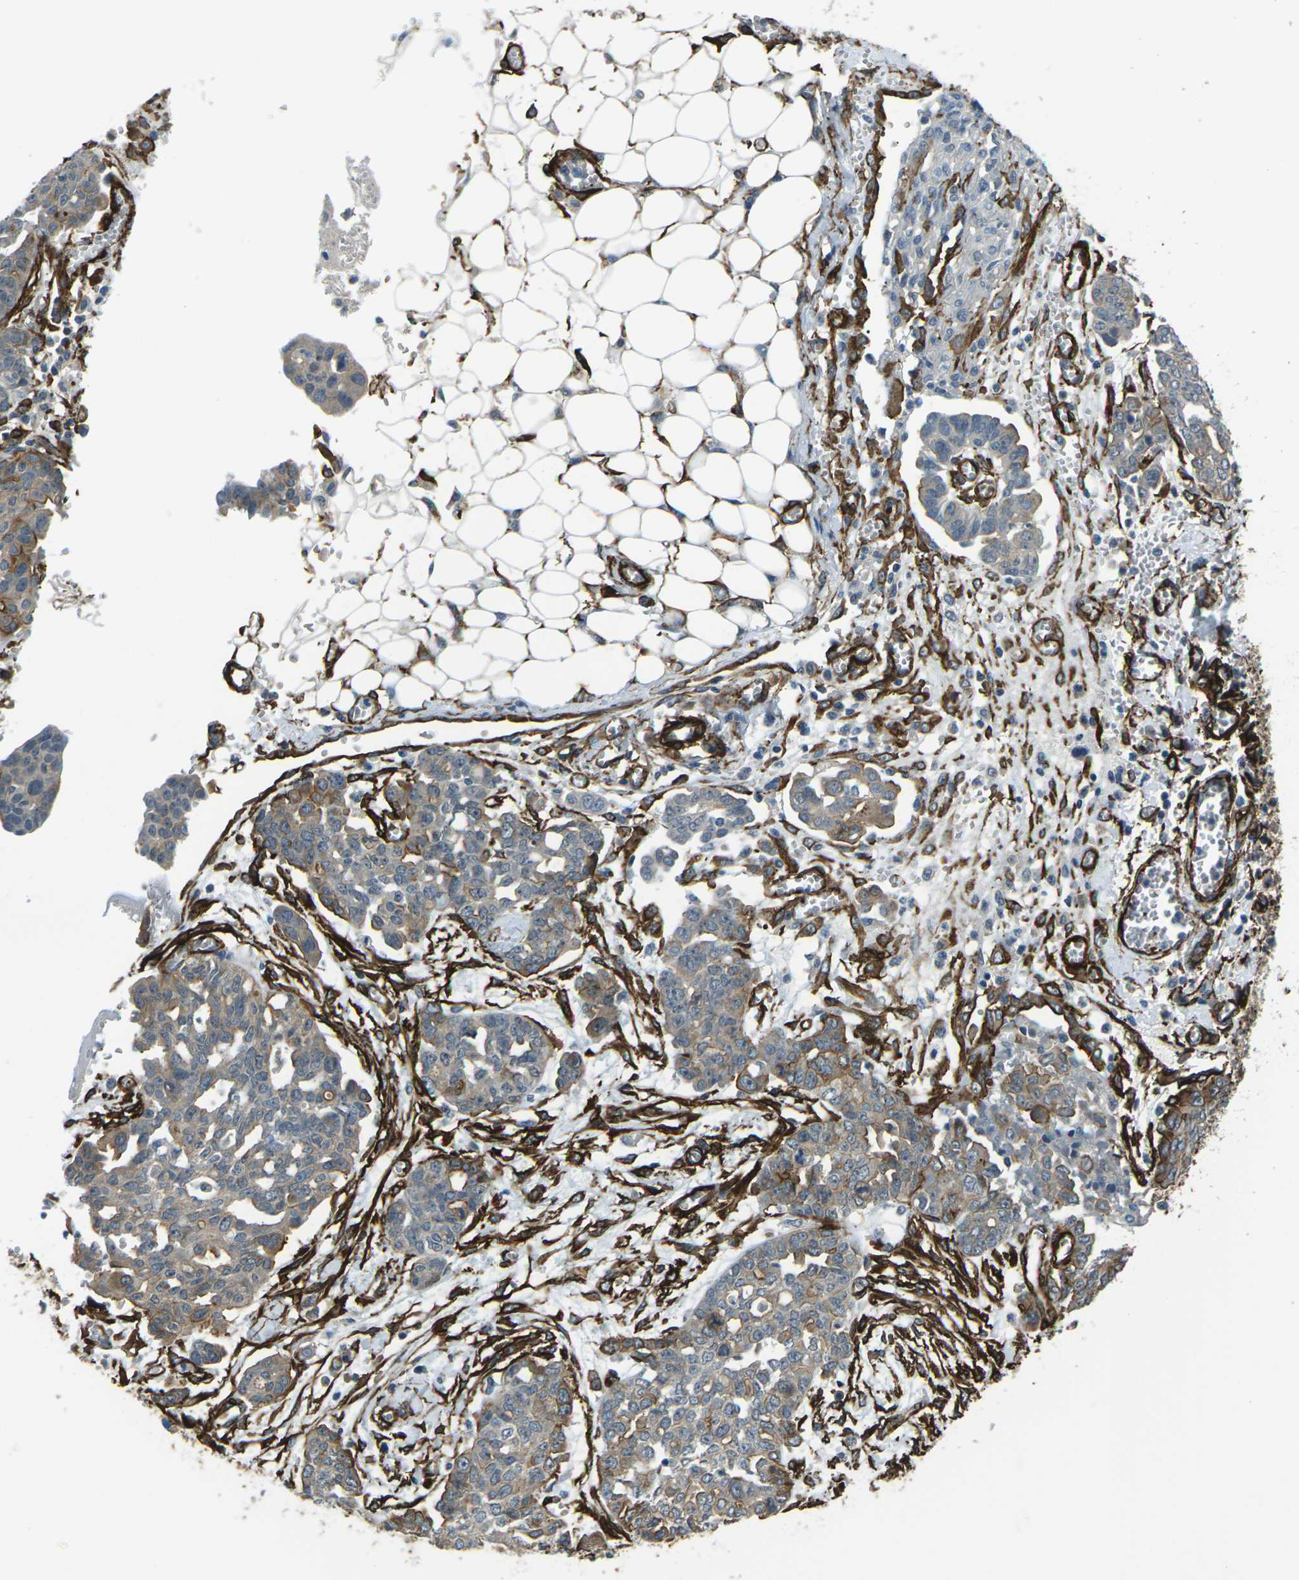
{"staining": {"intensity": "moderate", "quantity": "25%-75%", "location": "cytoplasmic/membranous"}, "tissue": "ovarian cancer", "cell_type": "Tumor cells", "image_type": "cancer", "snomed": [{"axis": "morphology", "description": "Cystadenocarcinoma, serous, NOS"}, {"axis": "topography", "description": "Soft tissue"}, {"axis": "topography", "description": "Ovary"}], "caption": "Tumor cells display medium levels of moderate cytoplasmic/membranous expression in approximately 25%-75% of cells in human ovarian serous cystadenocarcinoma.", "gene": "GRAMD1C", "patient": {"sex": "female", "age": 57}}